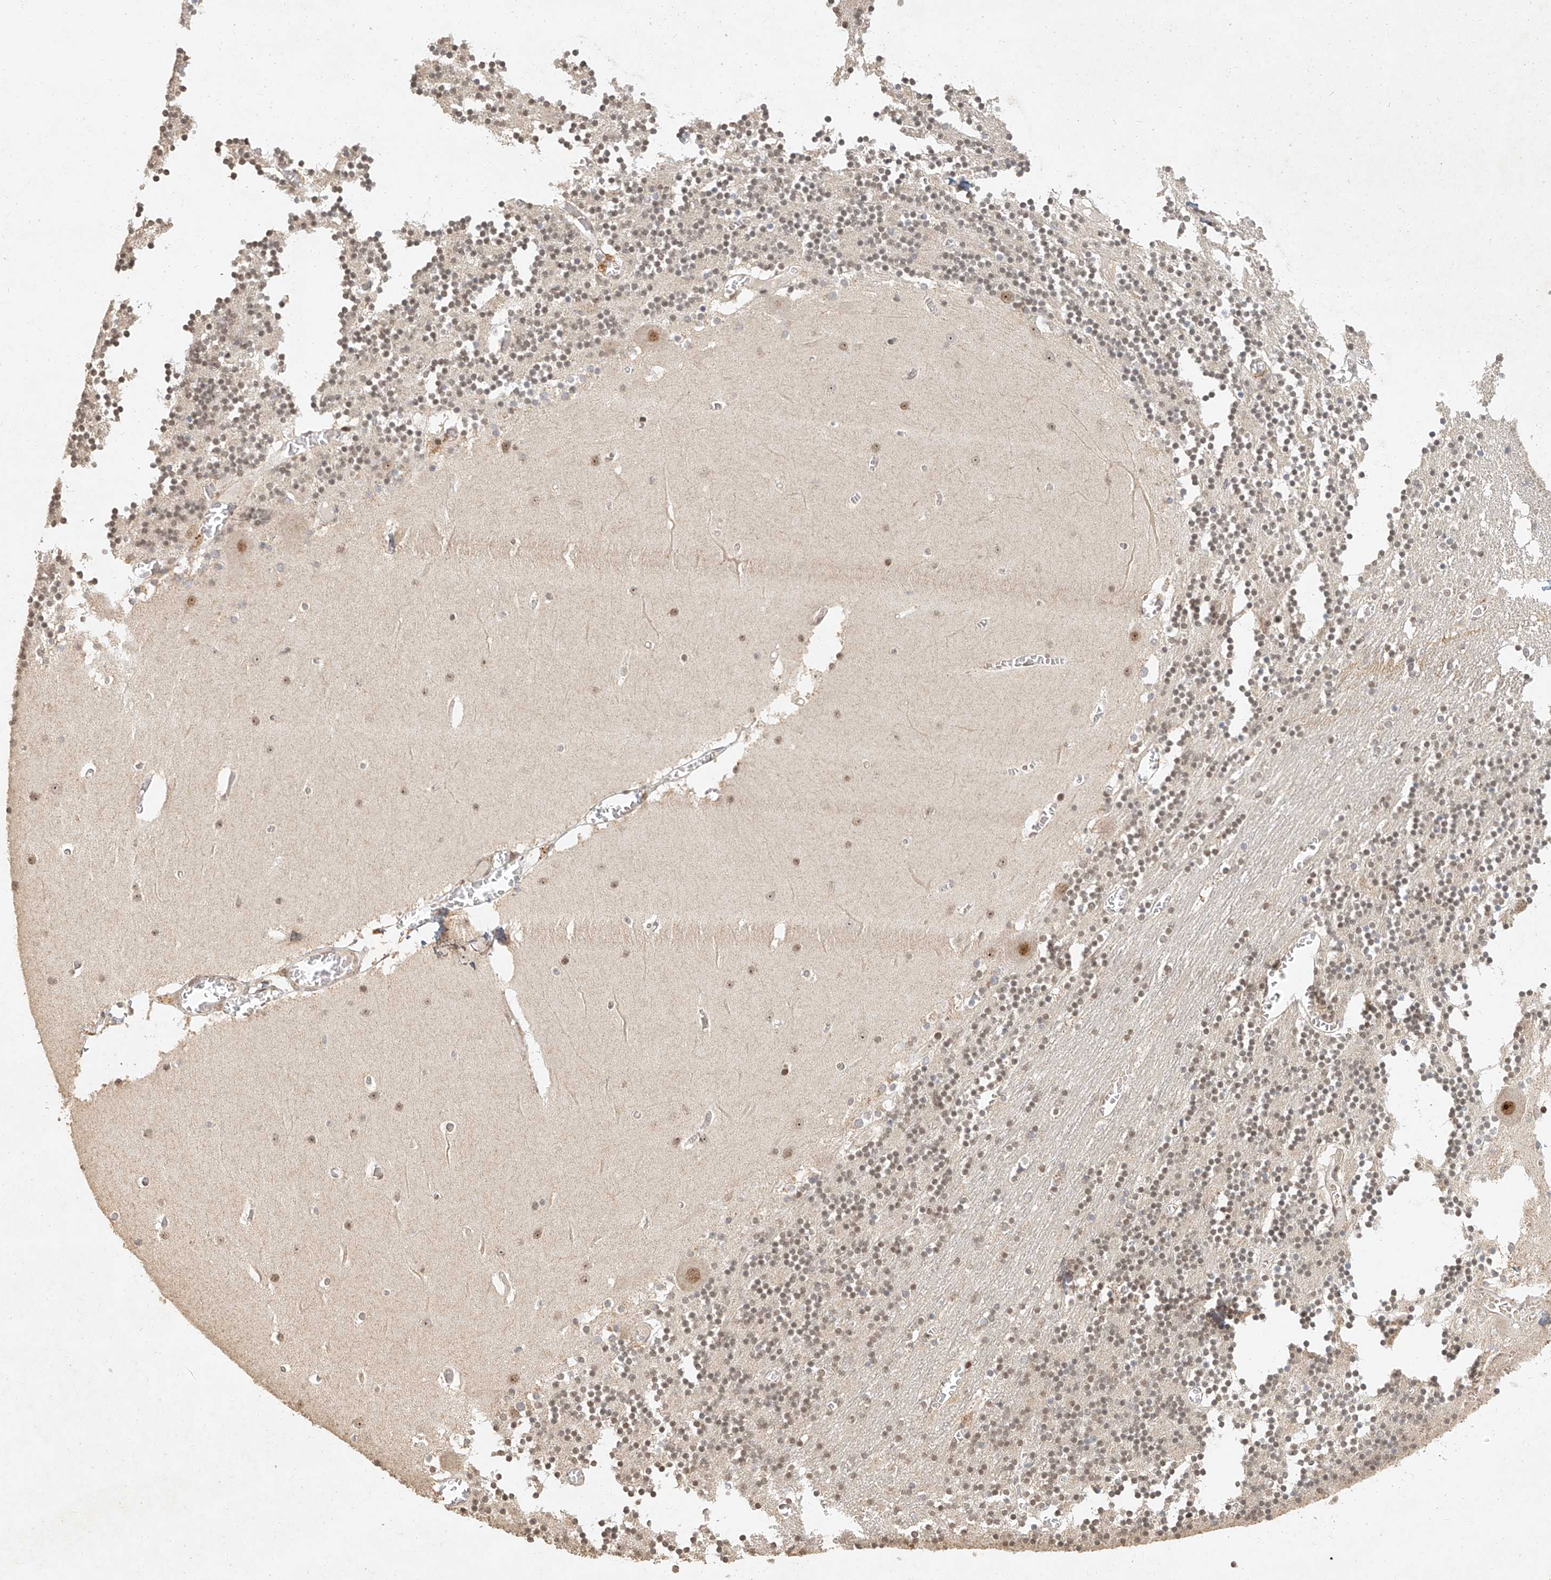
{"staining": {"intensity": "weak", "quantity": ">75%", "location": "nuclear"}, "tissue": "cerebellum", "cell_type": "Cells in granular layer", "image_type": "normal", "snomed": [{"axis": "morphology", "description": "Normal tissue, NOS"}, {"axis": "topography", "description": "Cerebellum"}], "caption": "Immunohistochemical staining of normal human cerebellum displays >75% levels of weak nuclear protein staining in about >75% of cells in granular layer. Nuclei are stained in blue.", "gene": "CXorf58", "patient": {"sex": "female", "age": 28}}